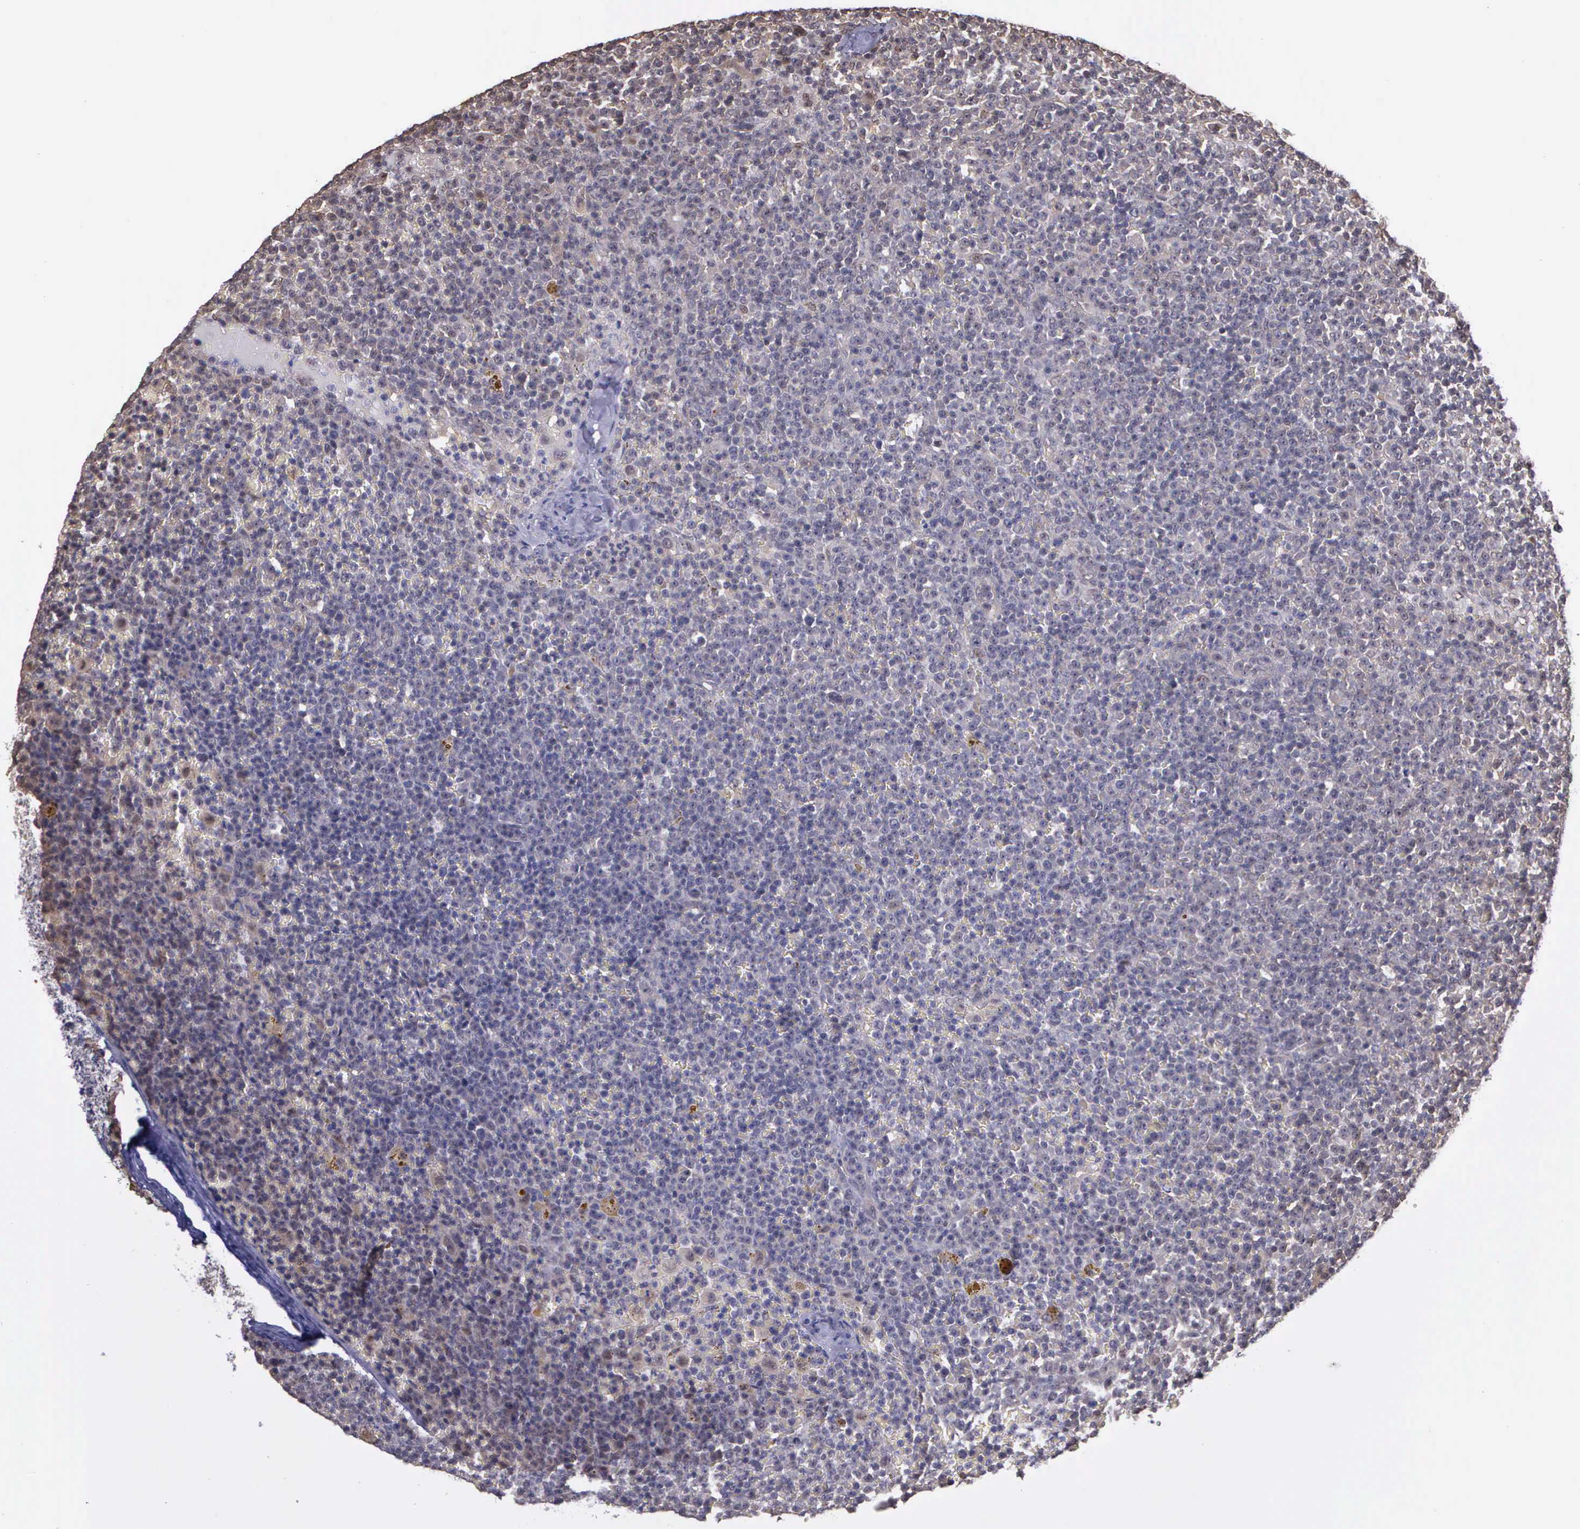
{"staining": {"intensity": "weak", "quantity": "<25%", "location": "cytoplasmic/membranous"}, "tissue": "lymphoma", "cell_type": "Tumor cells", "image_type": "cancer", "snomed": [{"axis": "morphology", "description": "Malignant lymphoma, non-Hodgkin's type, Low grade"}, {"axis": "topography", "description": "Lymph node"}], "caption": "This is an immunohistochemistry (IHC) histopathology image of human low-grade malignant lymphoma, non-Hodgkin's type. There is no staining in tumor cells.", "gene": "PSMC1", "patient": {"sex": "male", "age": 50}}